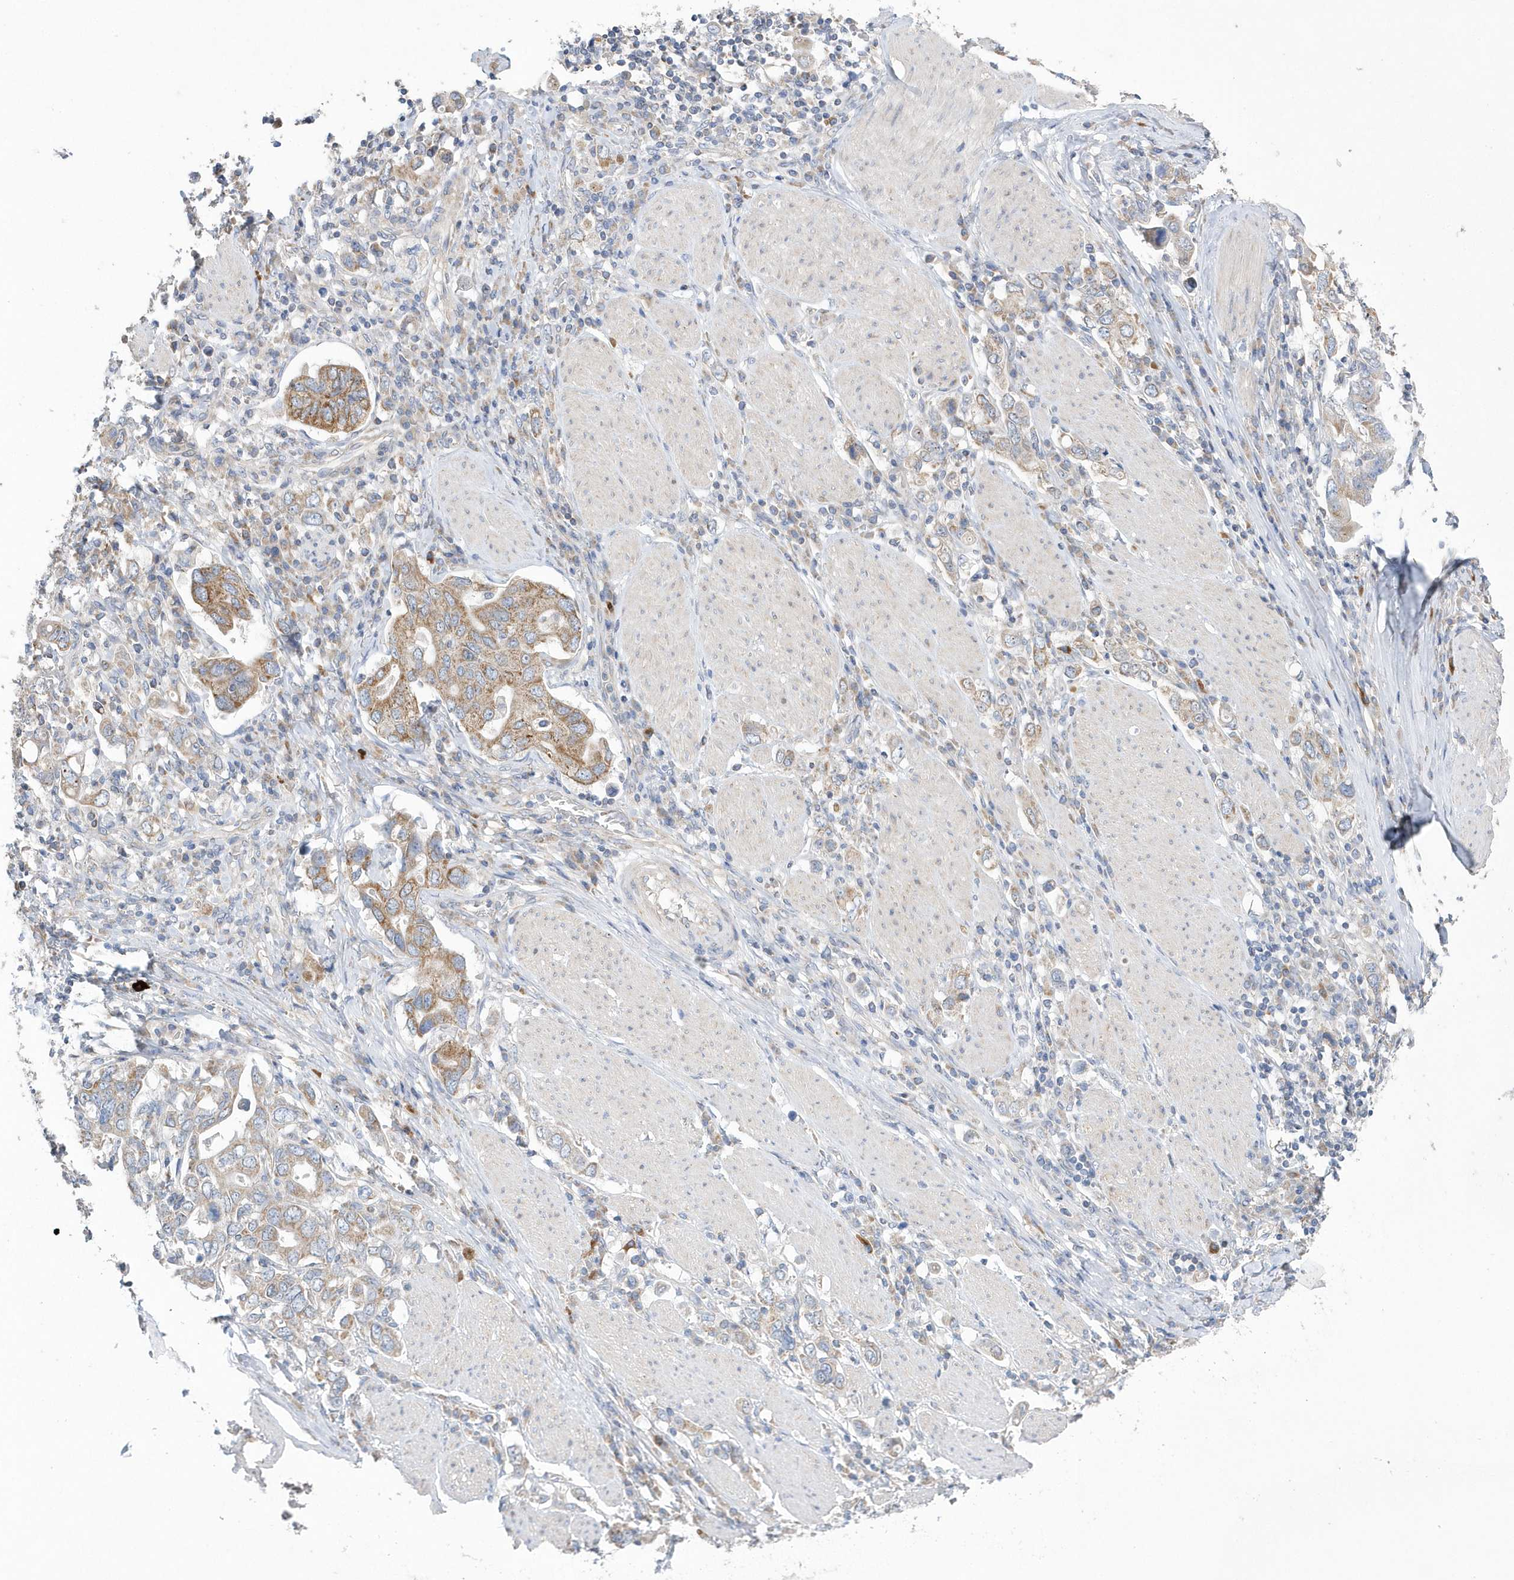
{"staining": {"intensity": "moderate", "quantity": ">75%", "location": "cytoplasmic/membranous"}, "tissue": "stomach cancer", "cell_type": "Tumor cells", "image_type": "cancer", "snomed": [{"axis": "morphology", "description": "Adenocarcinoma, NOS"}, {"axis": "topography", "description": "Stomach, upper"}], "caption": "There is medium levels of moderate cytoplasmic/membranous positivity in tumor cells of adenocarcinoma (stomach), as demonstrated by immunohistochemical staining (brown color).", "gene": "SPATA5", "patient": {"sex": "male", "age": 62}}